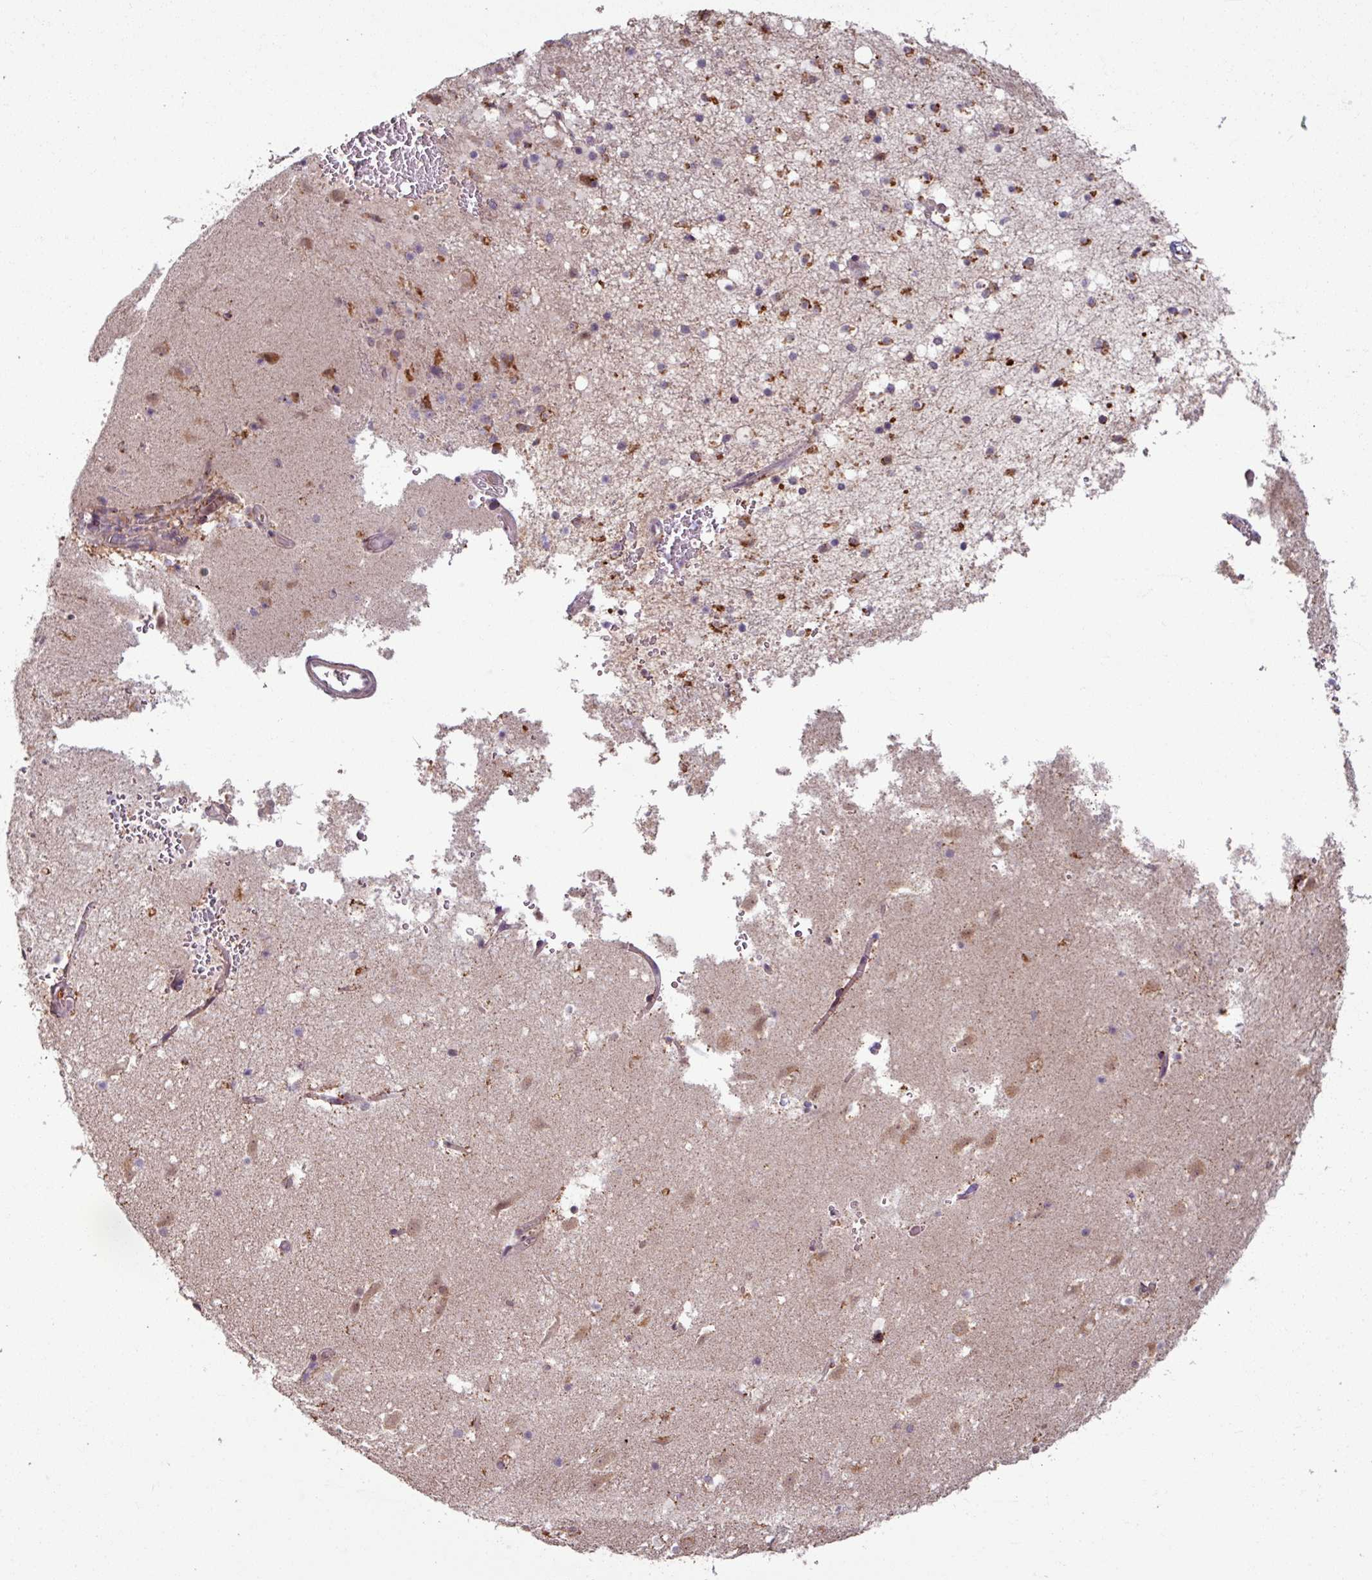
{"staining": {"intensity": "moderate", "quantity": "<25%", "location": "cytoplasmic/membranous"}, "tissue": "caudate", "cell_type": "Glial cells", "image_type": "normal", "snomed": [{"axis": "morphology", "description": "Normal tissue, NOS"}, {"axis": "topography", "description": "Lateral ventricle wall"}], "caption": "High-power microscopy captured an IHC micrograph of unremarkable caudate, revealing moderate cytoplasmic/membranous staining in approximately <25% of glial cells.", "gene": "OR6B1", "patient": {"sex": "male", "age": 37}}